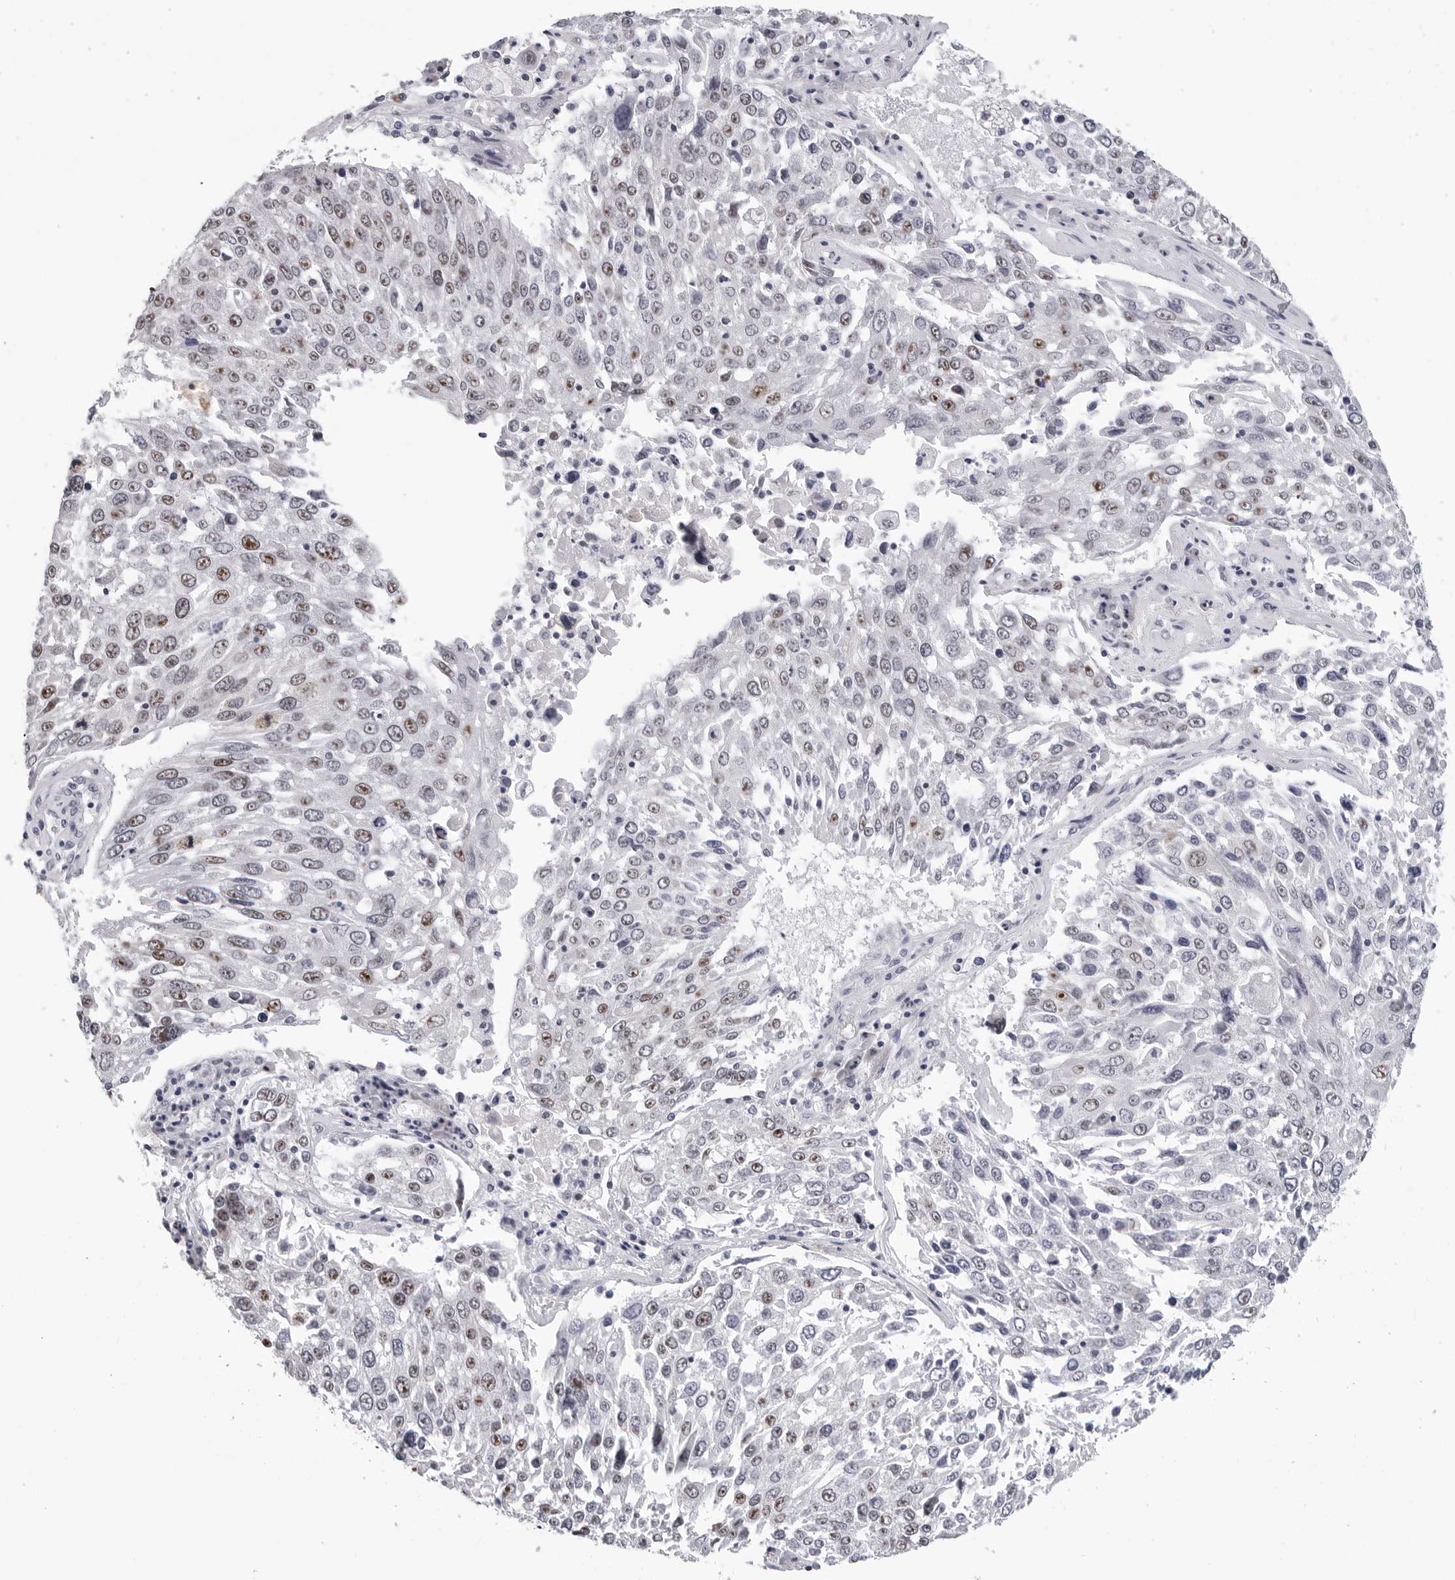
{"staining": {"intensity": "moderate", "quantity": "25%-75%", "location": "nuclear"}, "tissue": "lung cancer", "cell_type": "Tumor cells", "image_type": "cancer", "snomed": [{"axis": "morphology", "description": "Squamous cell carcinoma, NOS"}, {"axis": "topography", "description": "Lung"}], "caption": "Protein staining of lung cancer (squamous cell carcinoma) tissue displays moderate nuclear expression in approximately 25%-75% of tumor cells.", "gene": "GNL2", "patient": {"sex": "male", "age": 65}}